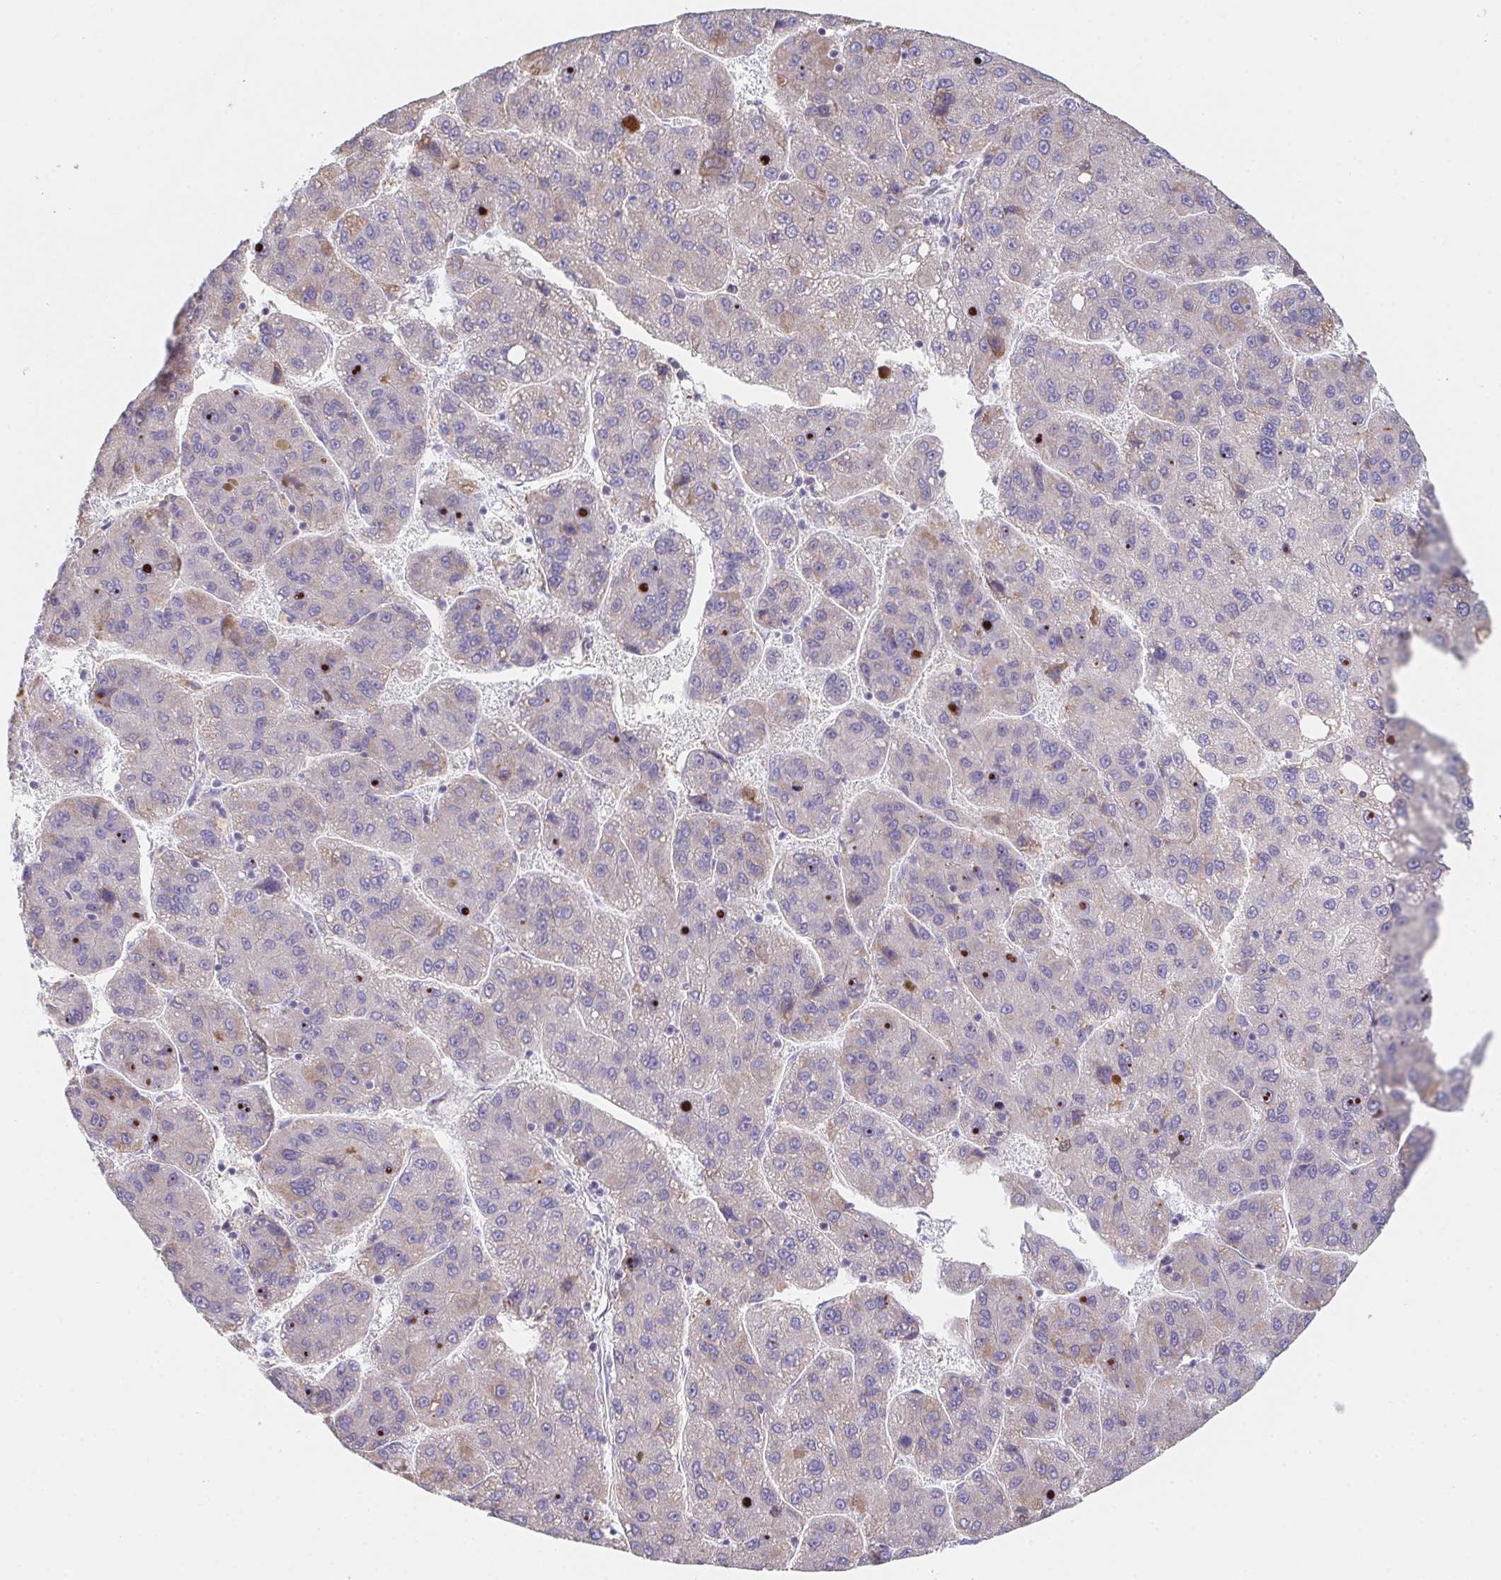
{"staining": {"intensity": "negative", "quantity": "none", "location": "none"}, "tissue": "liver cancer", "cell_type": "Tumor cells", "image_type": "cancer", "snomed": [{"axis": "morphology", "description": "Carcinoma, Hepatocellular, NOS"}, {"axis": "topography", "description": "Liver"}], "caption": "A histopathology image of human liver cancer is negative for staining in tumor cells.", "gene": "ADAM8", "patient": {"sex": "female", "age": 82}}